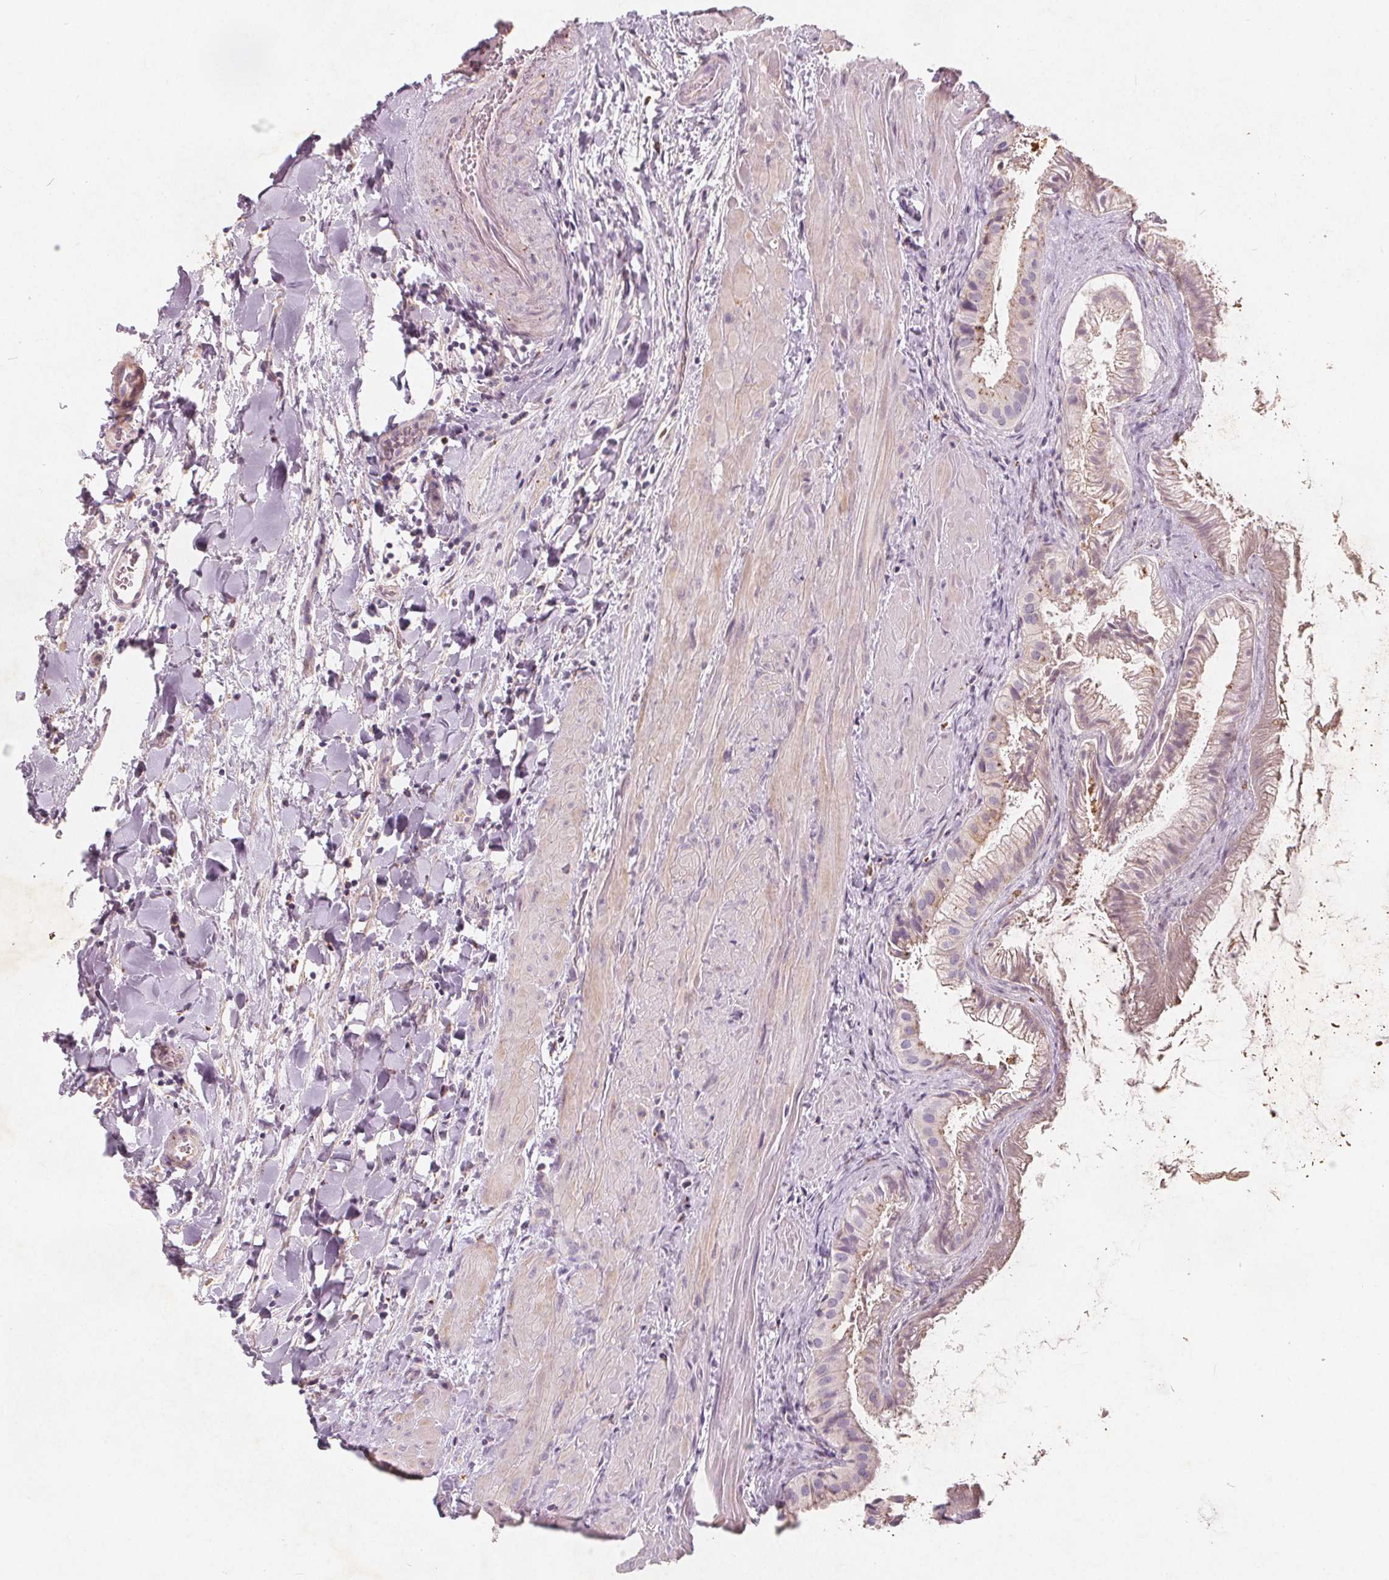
{"staining": {"intensity": "negative", "quantity": "none", "location": "none"}, "tissue": "gallbladder", "cell_type": "Glandular cells", "image_type": "normal", "snomed": [{"axis": "morphology", "description": "Normal tissue, NOS"}, {"axis": "topography", "description": "Gallbladder"}], "caption": "A high-resolution micrograph shows immunohistochemistry staining of normal gallbladder, which shows no significant expression in glandular cells. The staining is performed using DAB (3,3'-diaminobenzidine) brown chromogen with nuclei counter-stained in using hematoxylin.", "gene": "C19orf84", "patient": {"sex": "male", "age": 70}}